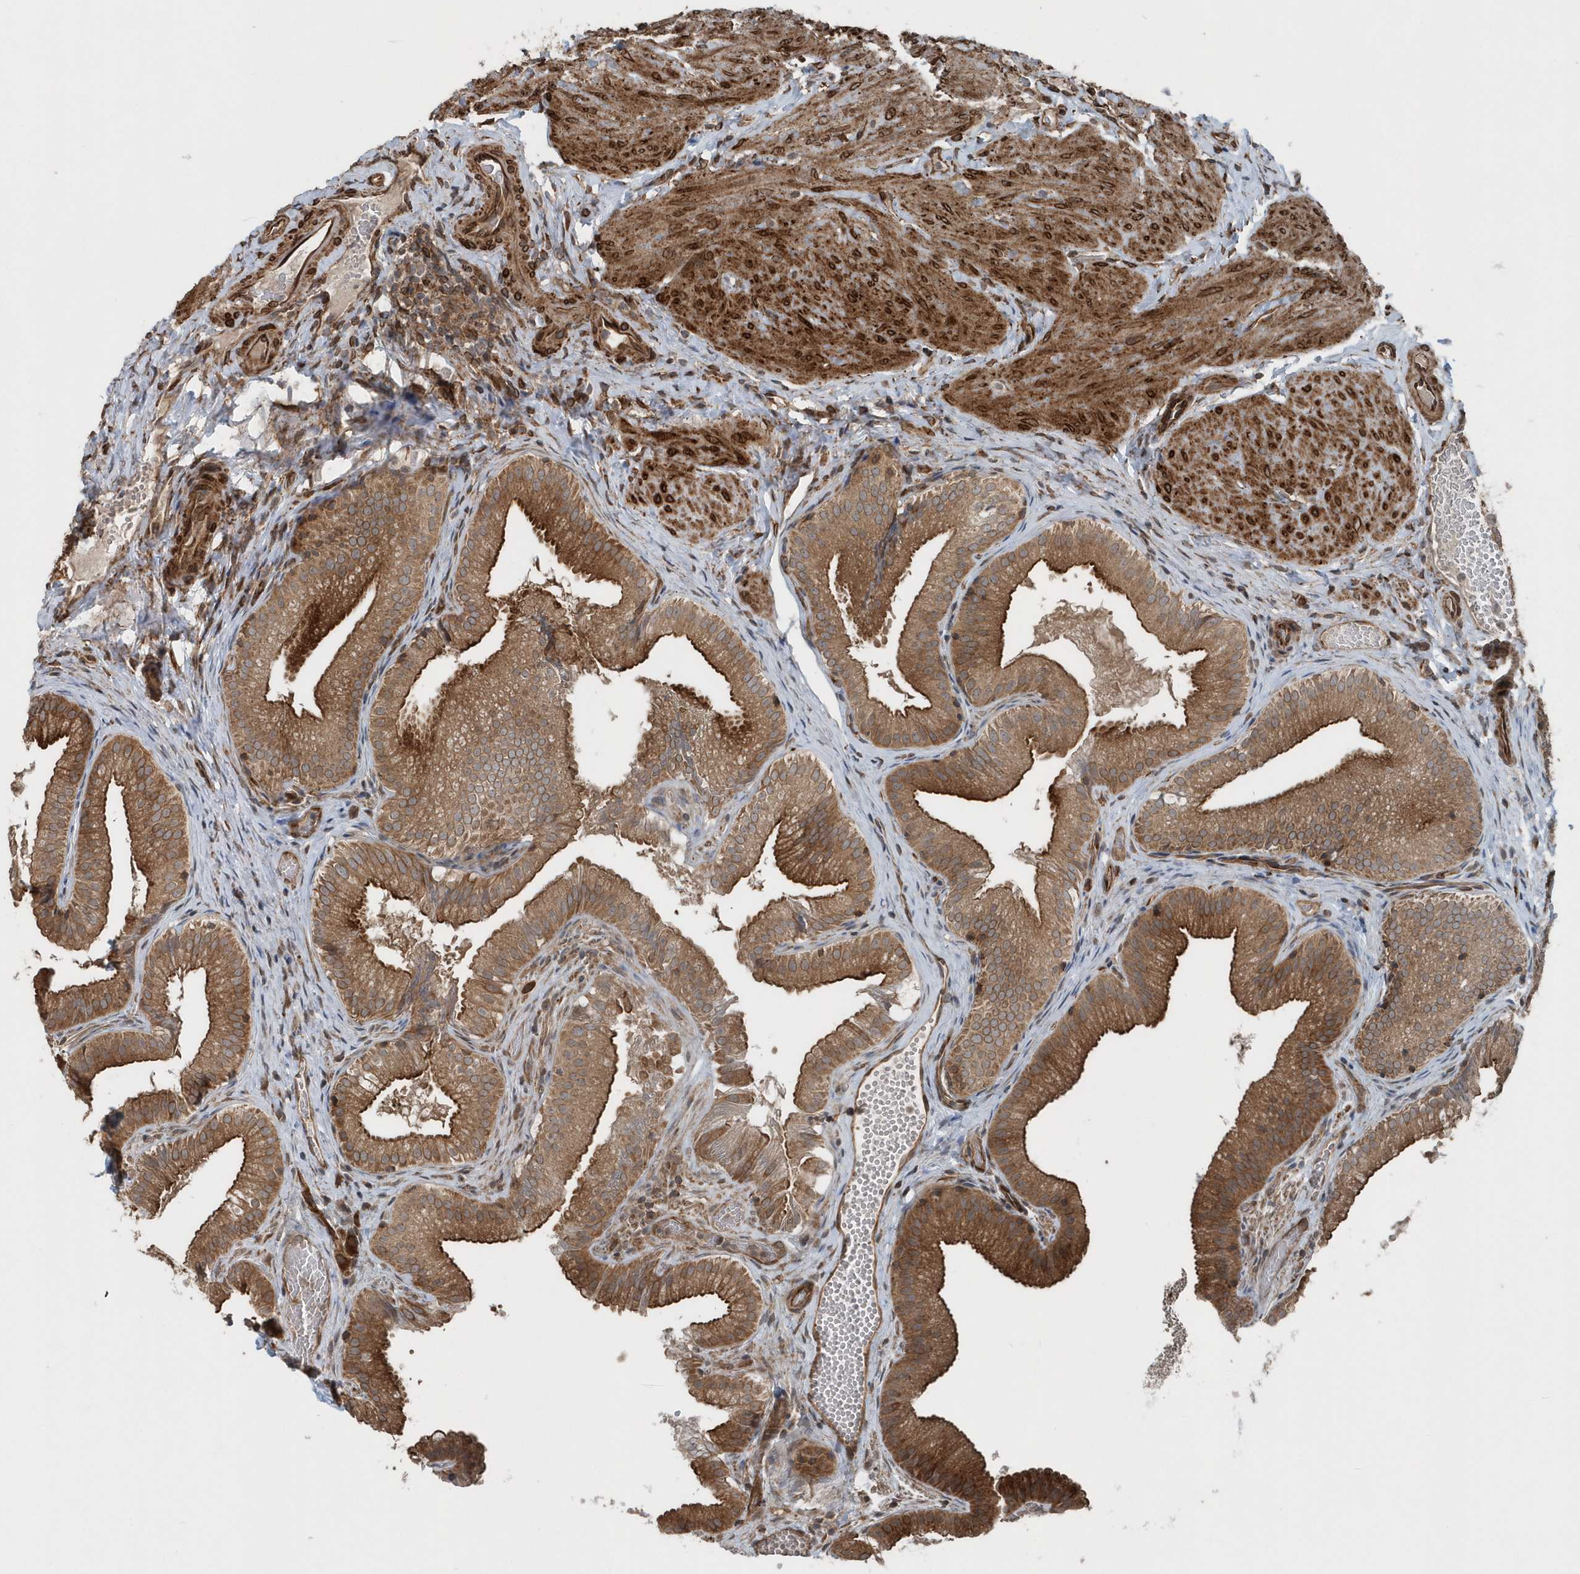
{"staining": {"intensity": "strong", "quantity": ">75%", "location": "cytoplasmic/membranous"}, "tissue": "gallbladder", "cell_type": "Glandular cells", "image_type": "normal", "snomed": [{"axis": "morphology", "description": "Normal tissue, NOS"}, {"axis": "topography", "description": "Gallbladder"}], "caption": "Immunohistochemistry (IHC) (DAB (3,3'-diaminobenzidine)) staining of normal human gallbladder displays strong cytoplasmic/membranous protein expression in approximately >75% of glandular cells. The staining was performed using DAB (3,3'-diaminobenzidine), with brown indicating positive protein expression. Nuclei are stained blue with hematoxylin.", "gene": "MCC", "patient": {"sex": "female", "age": 30}}